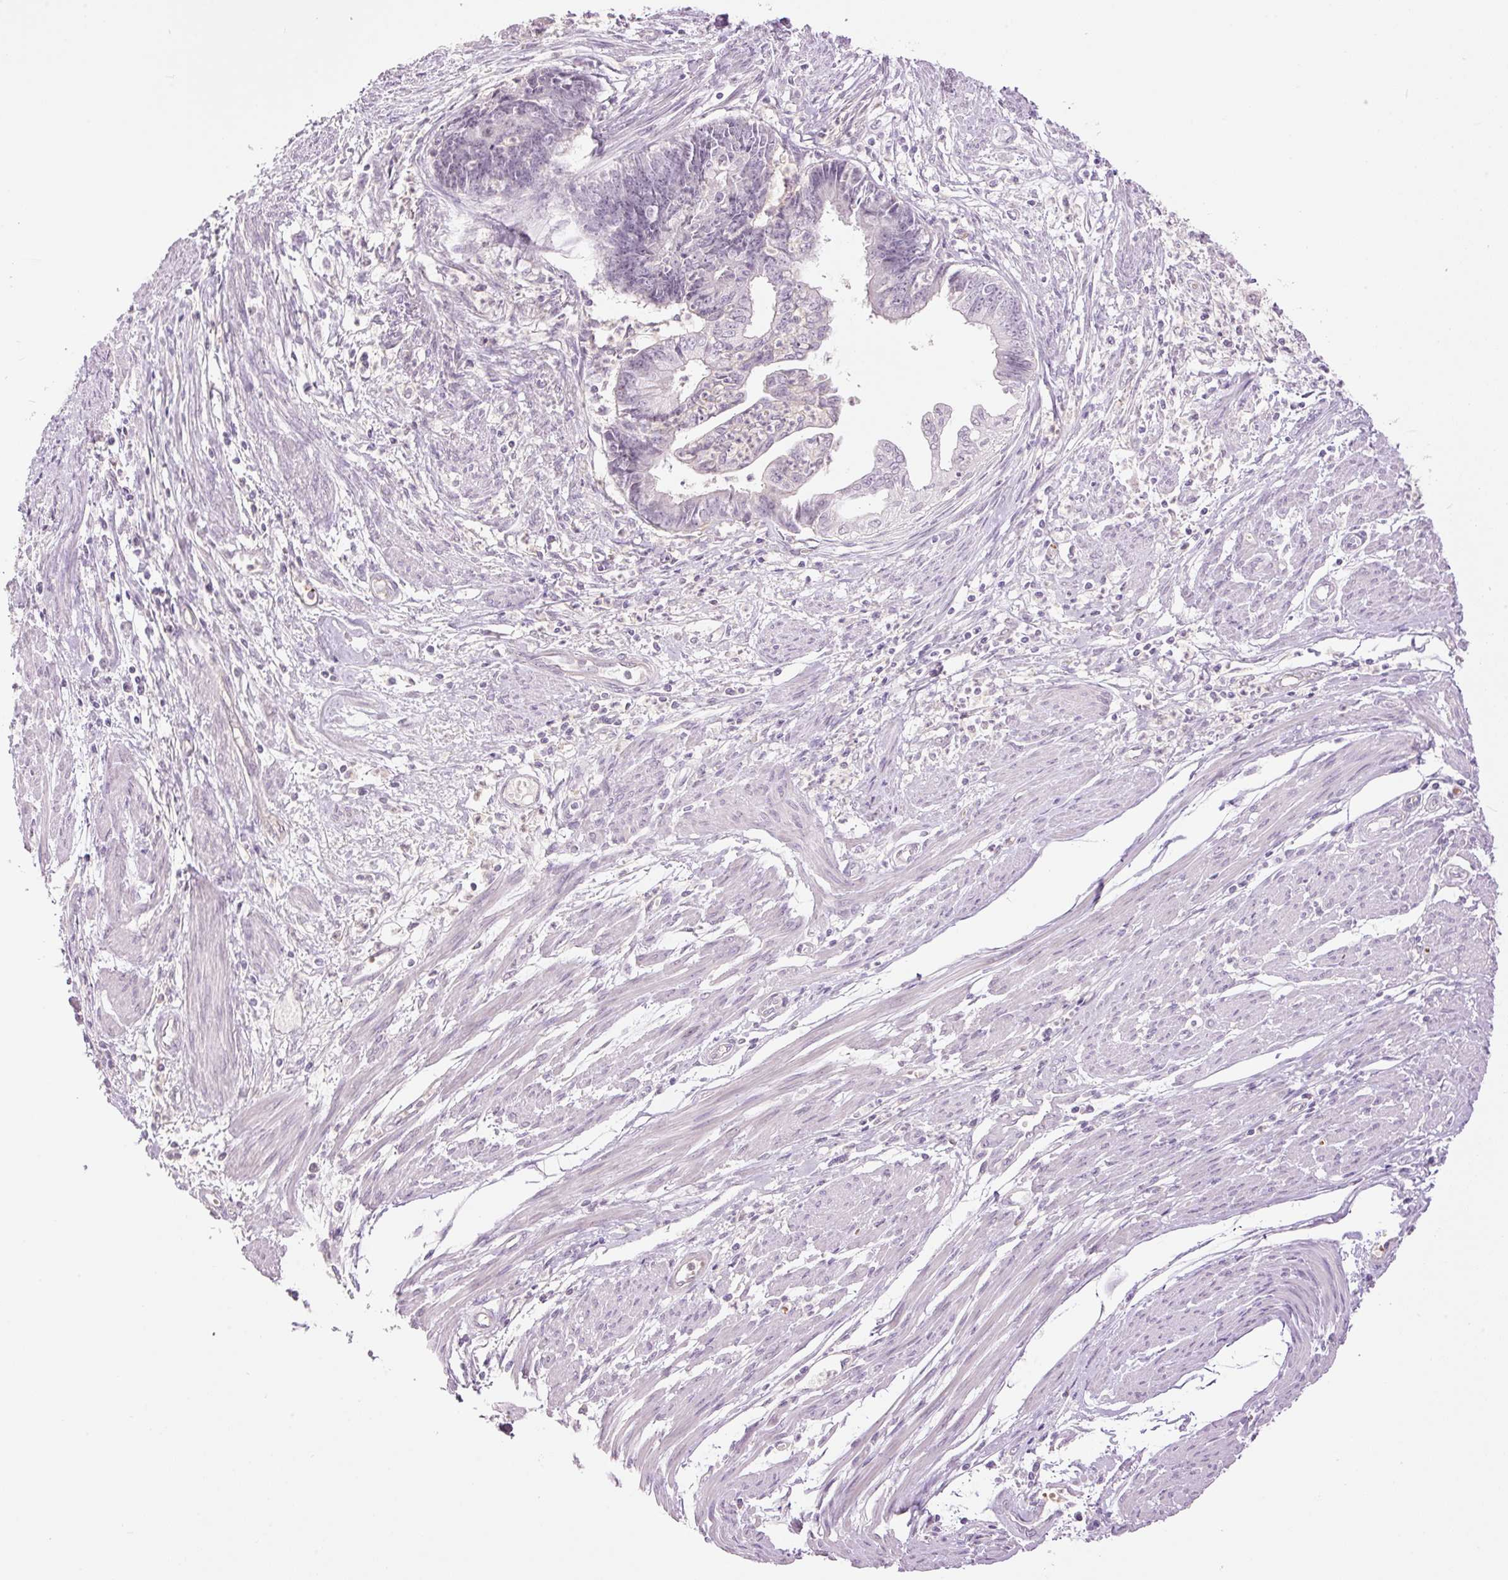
{"staining": {"intensity": "negative", "quantity": "none", "location": "none"}, "tissue": "endometrial cancer", "cell_type": "Tumor cells", "image_type": "cancer", "snomed": [{"axis": "morphology", "description": "Adenocarcinoma, NOS"}, {"axis": "topography", "description": "Endometrium"}], "caption": "Protein analysis of endometrial adenocarcinoma shows no significant staining in tumor cells.", "gene": "LY6G6D", "patient": {"sex": "female", "age": 73}}